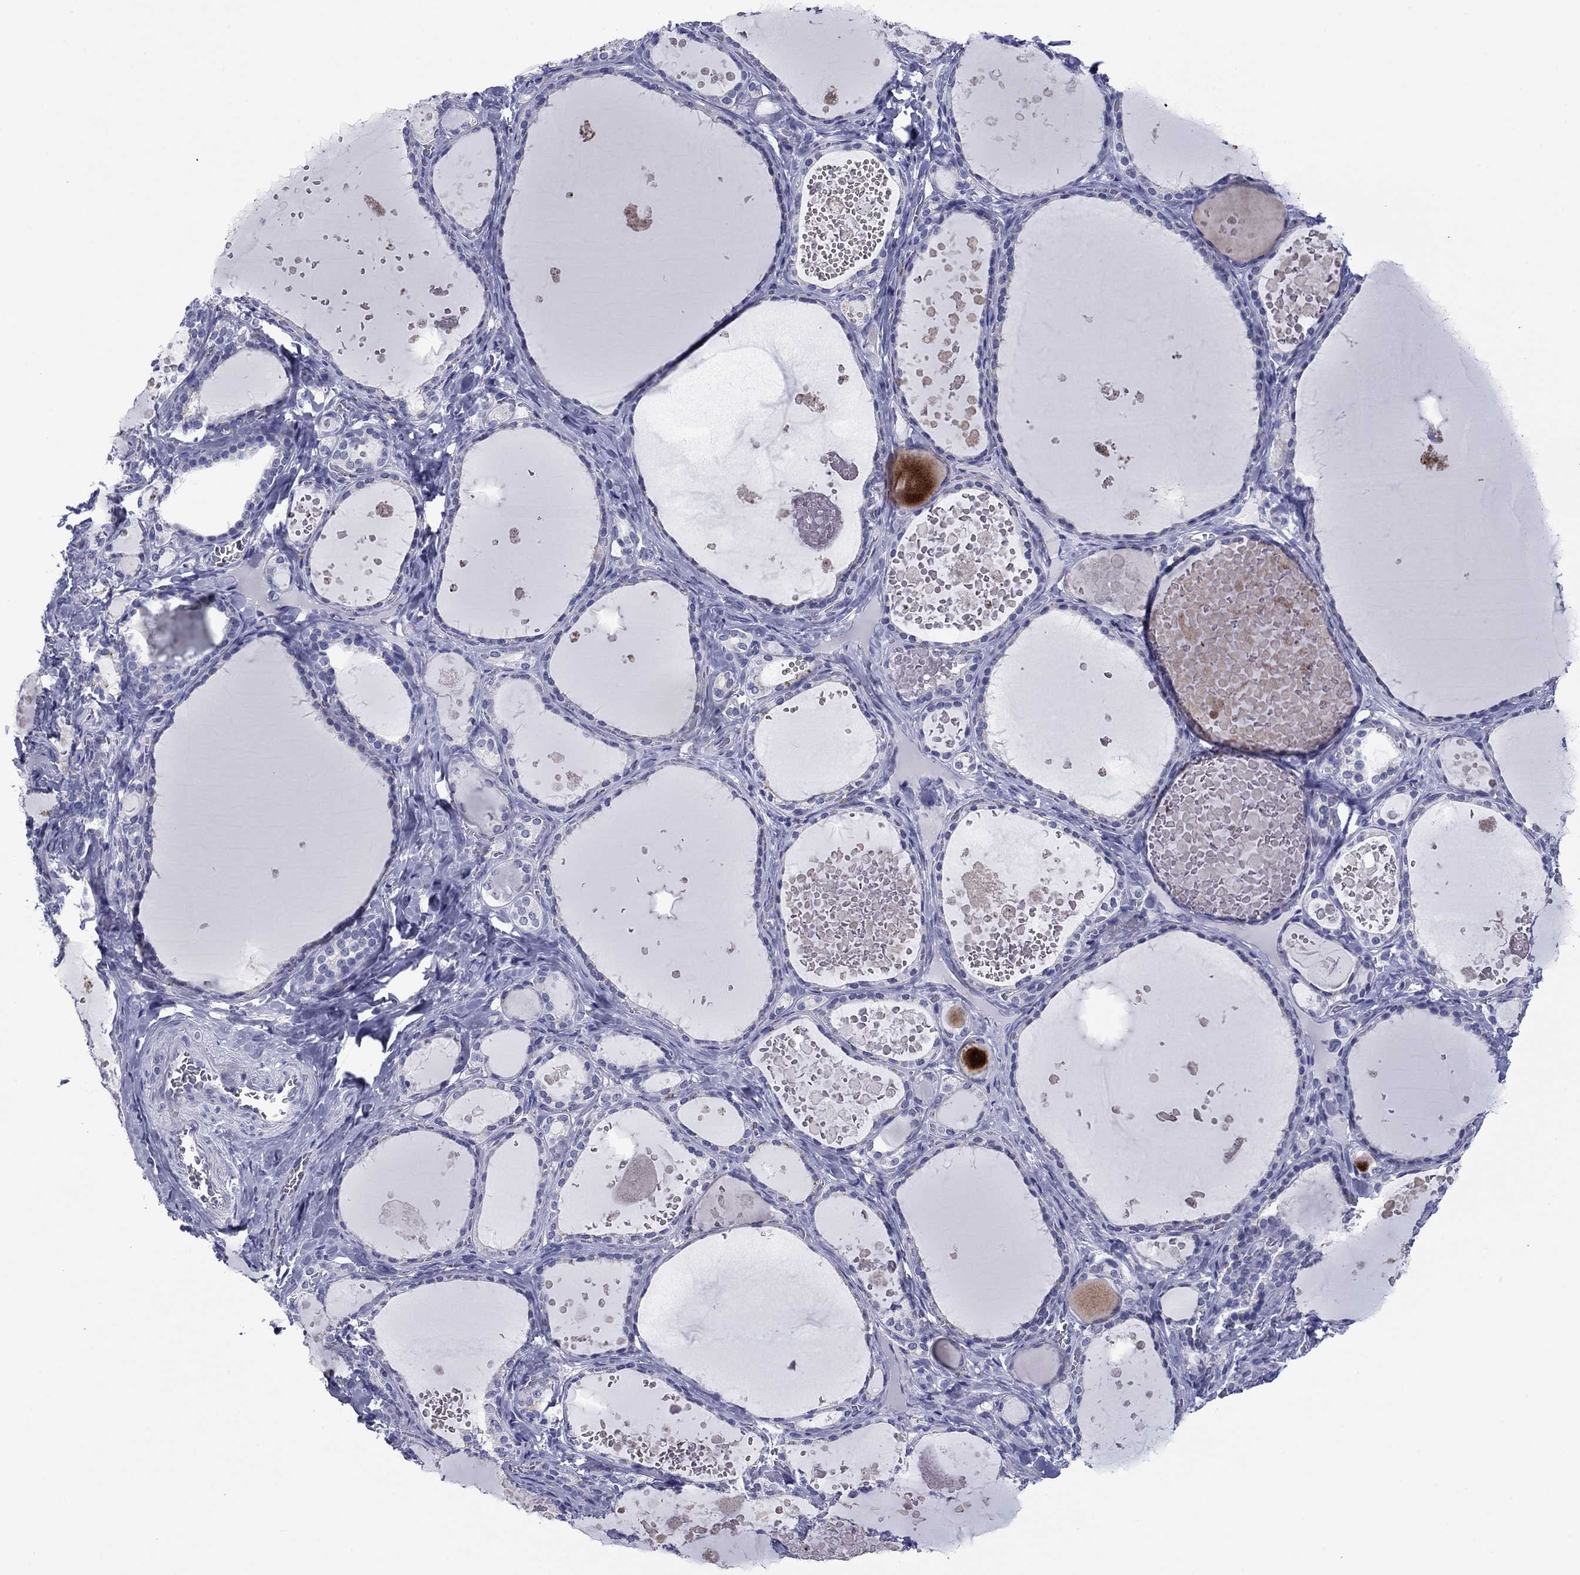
{"staining": {"intensity": "negative", "quantity": "none", "location": "none"}, "tissue": "thyroid gland", "cell_type": "Glandular cells", "image_type": "normal", "snomed": [{"axis": "morphology", "description": "Normal tissue, NOS"}, {"axis": "topography", "description": "Thyroid gland"}], "caption": "Immunohistochemistry (IHC) histopathology image of unremarkable human thyroid gland stained for a protein (brown), which exhibits no staining in glandular cells.", "gene": "TCFL5", "patient": {"sex": "female", "age": 56}}